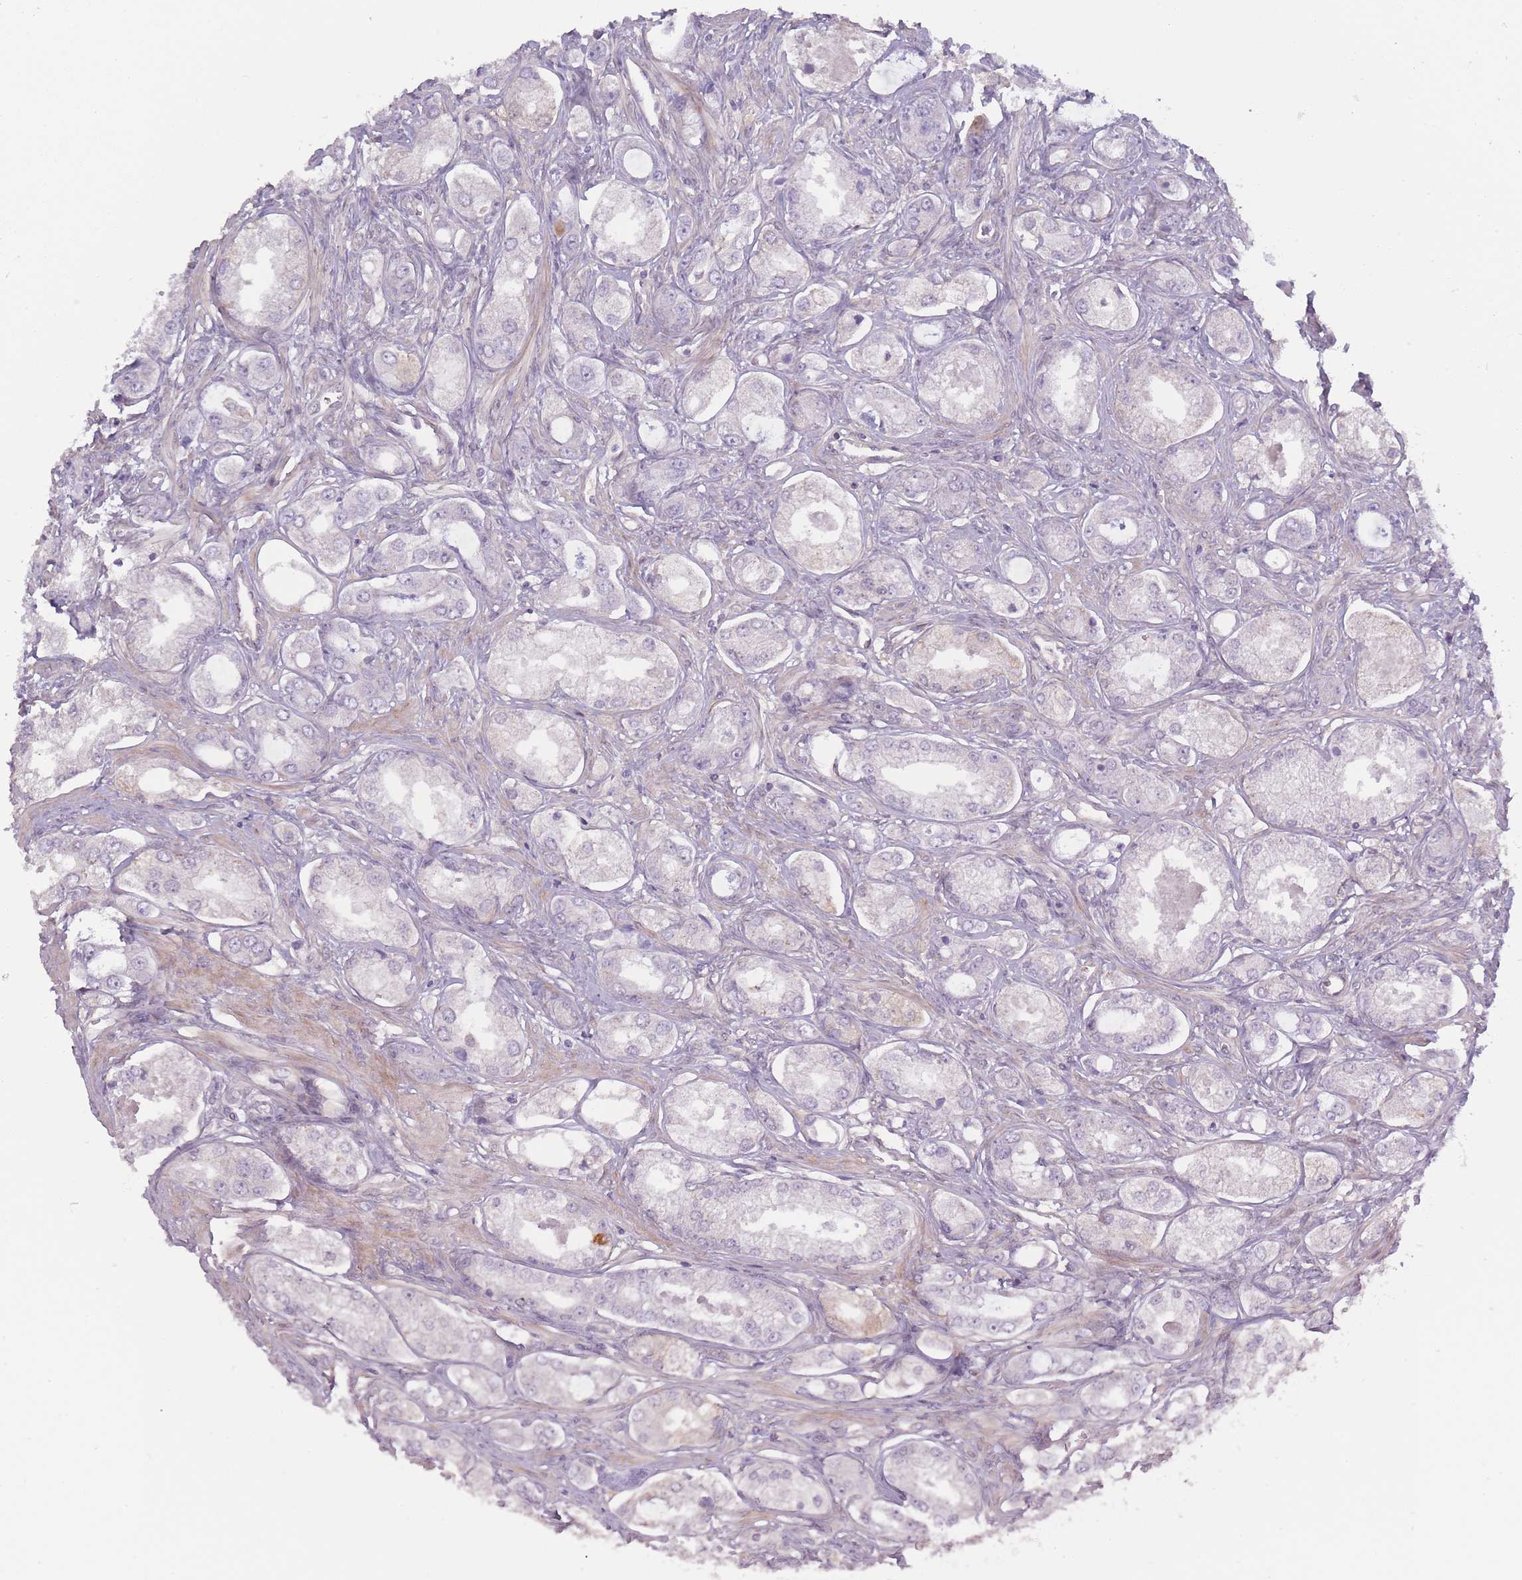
{"staining": {"intensity": "strong", "quantity": "<25%", "location": "cytoplasmic/membranous"}, "tissue": "prostate cancer", "cell_type": "Tumor cells", "image_type": "cancer", "snomed": [{"axis": "morphology", "description": "Adenocarcinoma, Low grade"}, {"axis": "topography", "description": "Prostate"}], "caption": "Protein expression analysis of human prostate low-grade adenocarcinoma reveals strong cytoplasmic/membranous staining in about <25% of tumor cells. (Stains: DAB in brown, nuclei in blue, Microscopy: brightfield microscopy at high magnification).", "gene": "TET3", "patient": {"sex": "male", "age": 68}}